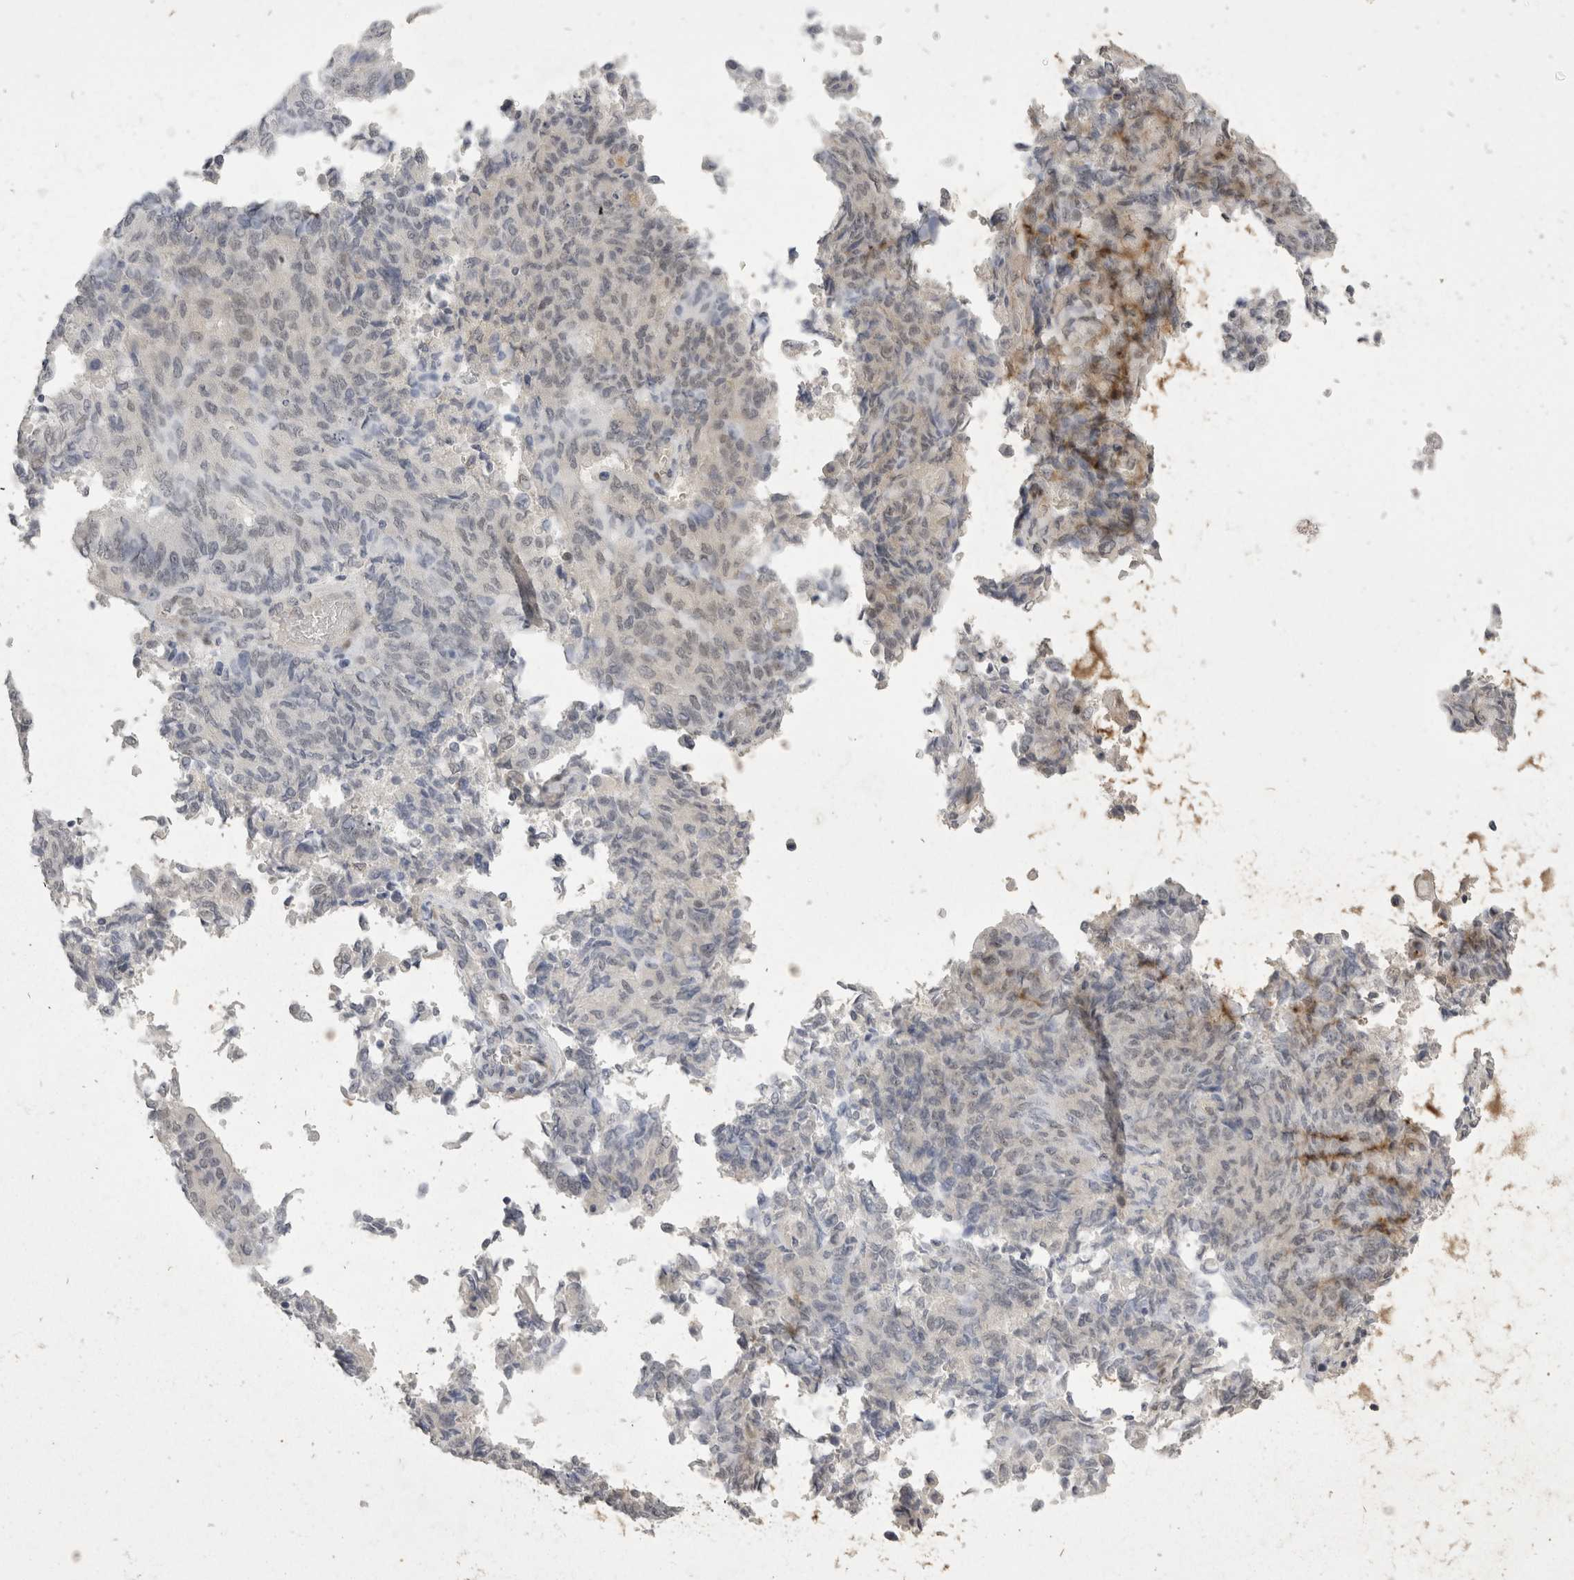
{"staining": {"intensity": "negative", "quantity": "none", "location": "none"}, "tissue": "endometrial cancer", "cell_type": "Tumor cells", "image_type": "cancer", "snomed": [{"axis": "morphology", "description": "Adenocarcinoma, NOS"}, {"axis": "topography", "description": "Endometrium"}], "caption": "Protein analysis of adenocarcinoma (endometrial) reveals no significant staining in tumor cells.", "gene": "TOM1L2", "patient": {"sex": "female", "age": 80}}